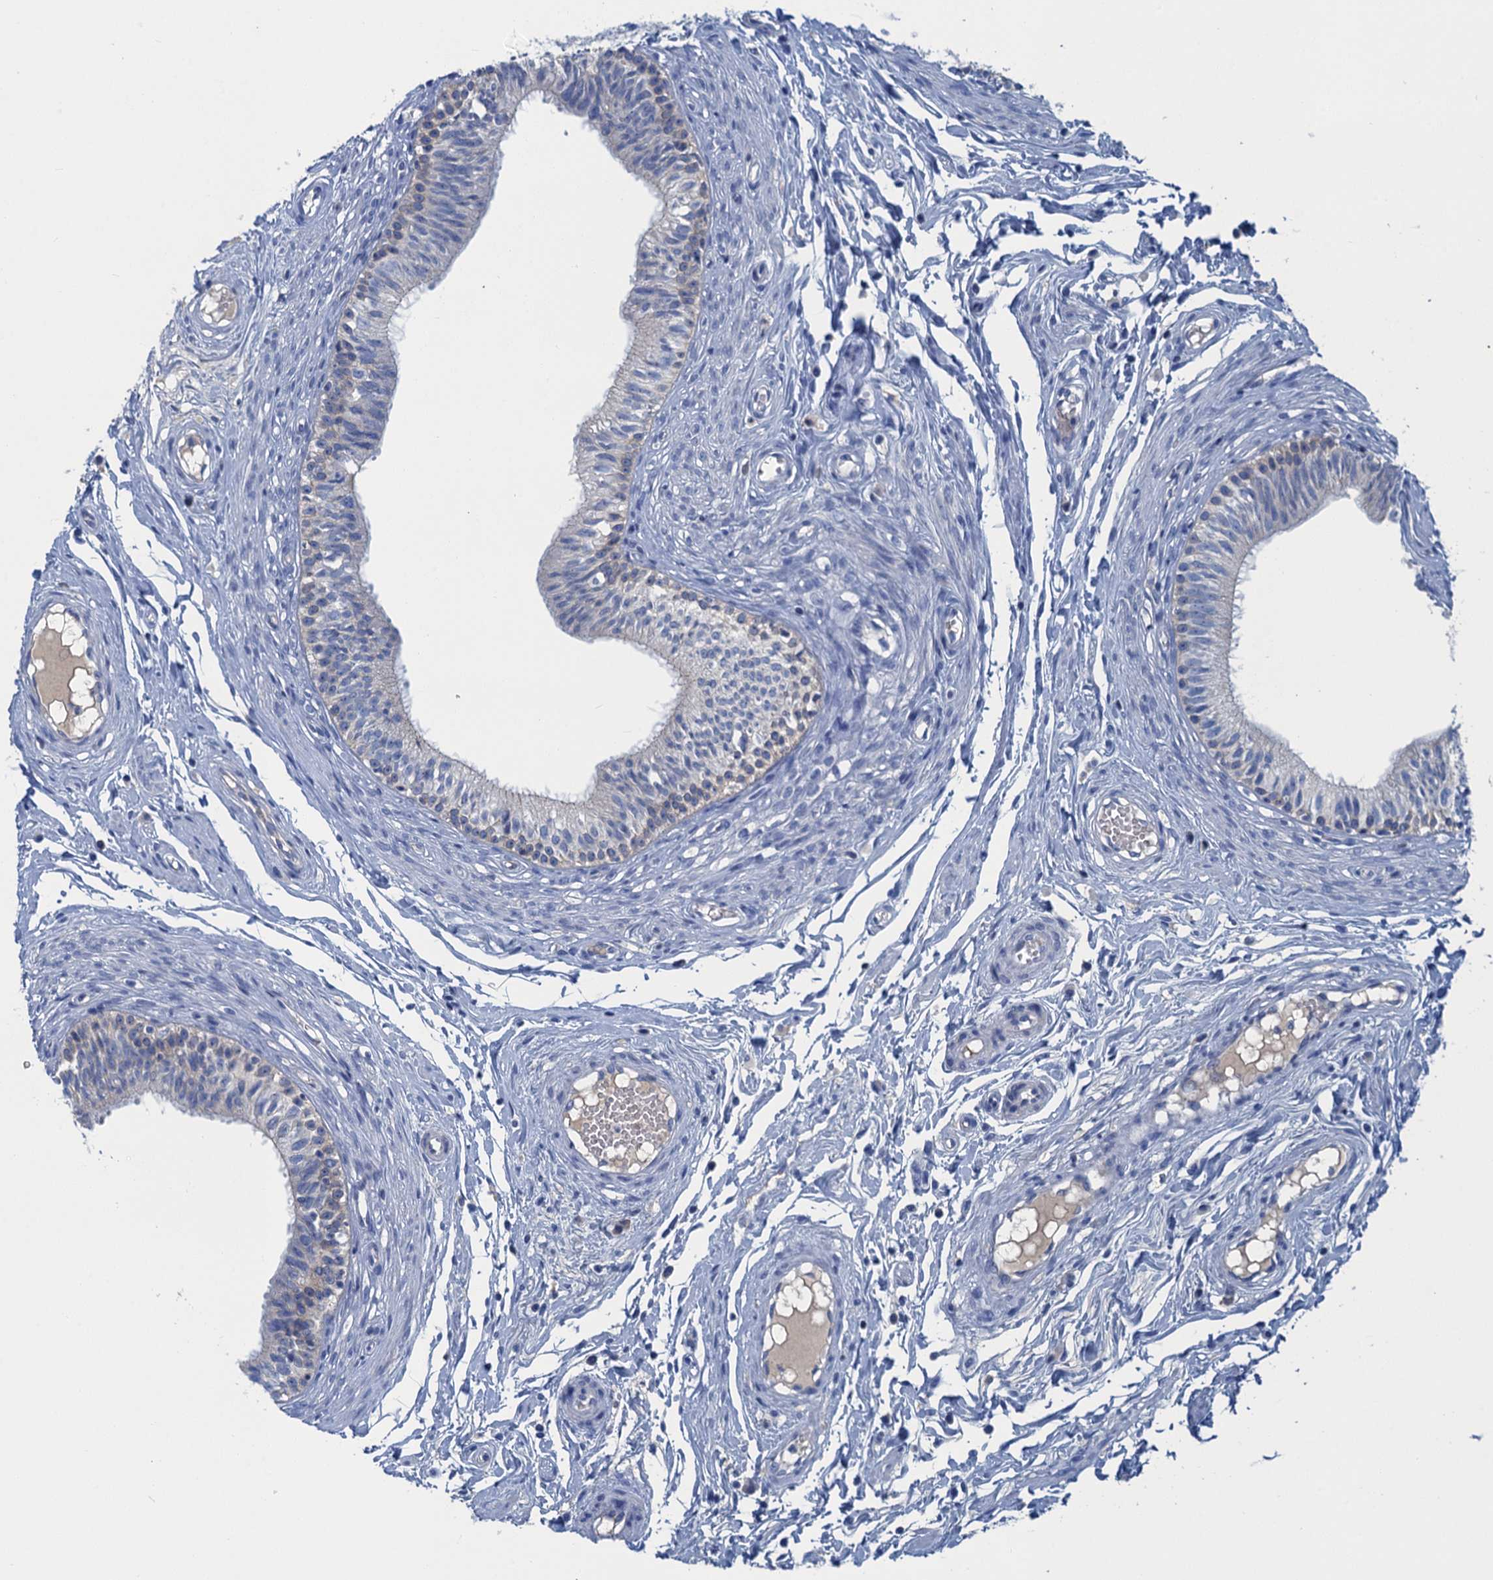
{"staining": {"intensity": "negative", "quantity": "none", "location": "none"}, "tissue": "epididymis", "cell_type": "Glandular cells", "image_type": "normal", "snomed": [{"axis": "morphology", "description": "Normal tissue, NOS"}, {"axis": "topography", "description": "Epididymis, spermatic cord, NOS"}], "caption": "DAB (3,3'-diaminobenzidine) immunohistochemical staining of unremarkable epididymis shows no significant positivity in glandular cells.", "gene": "MYADML2", "patient": {"sex": "male", "age": 22}}